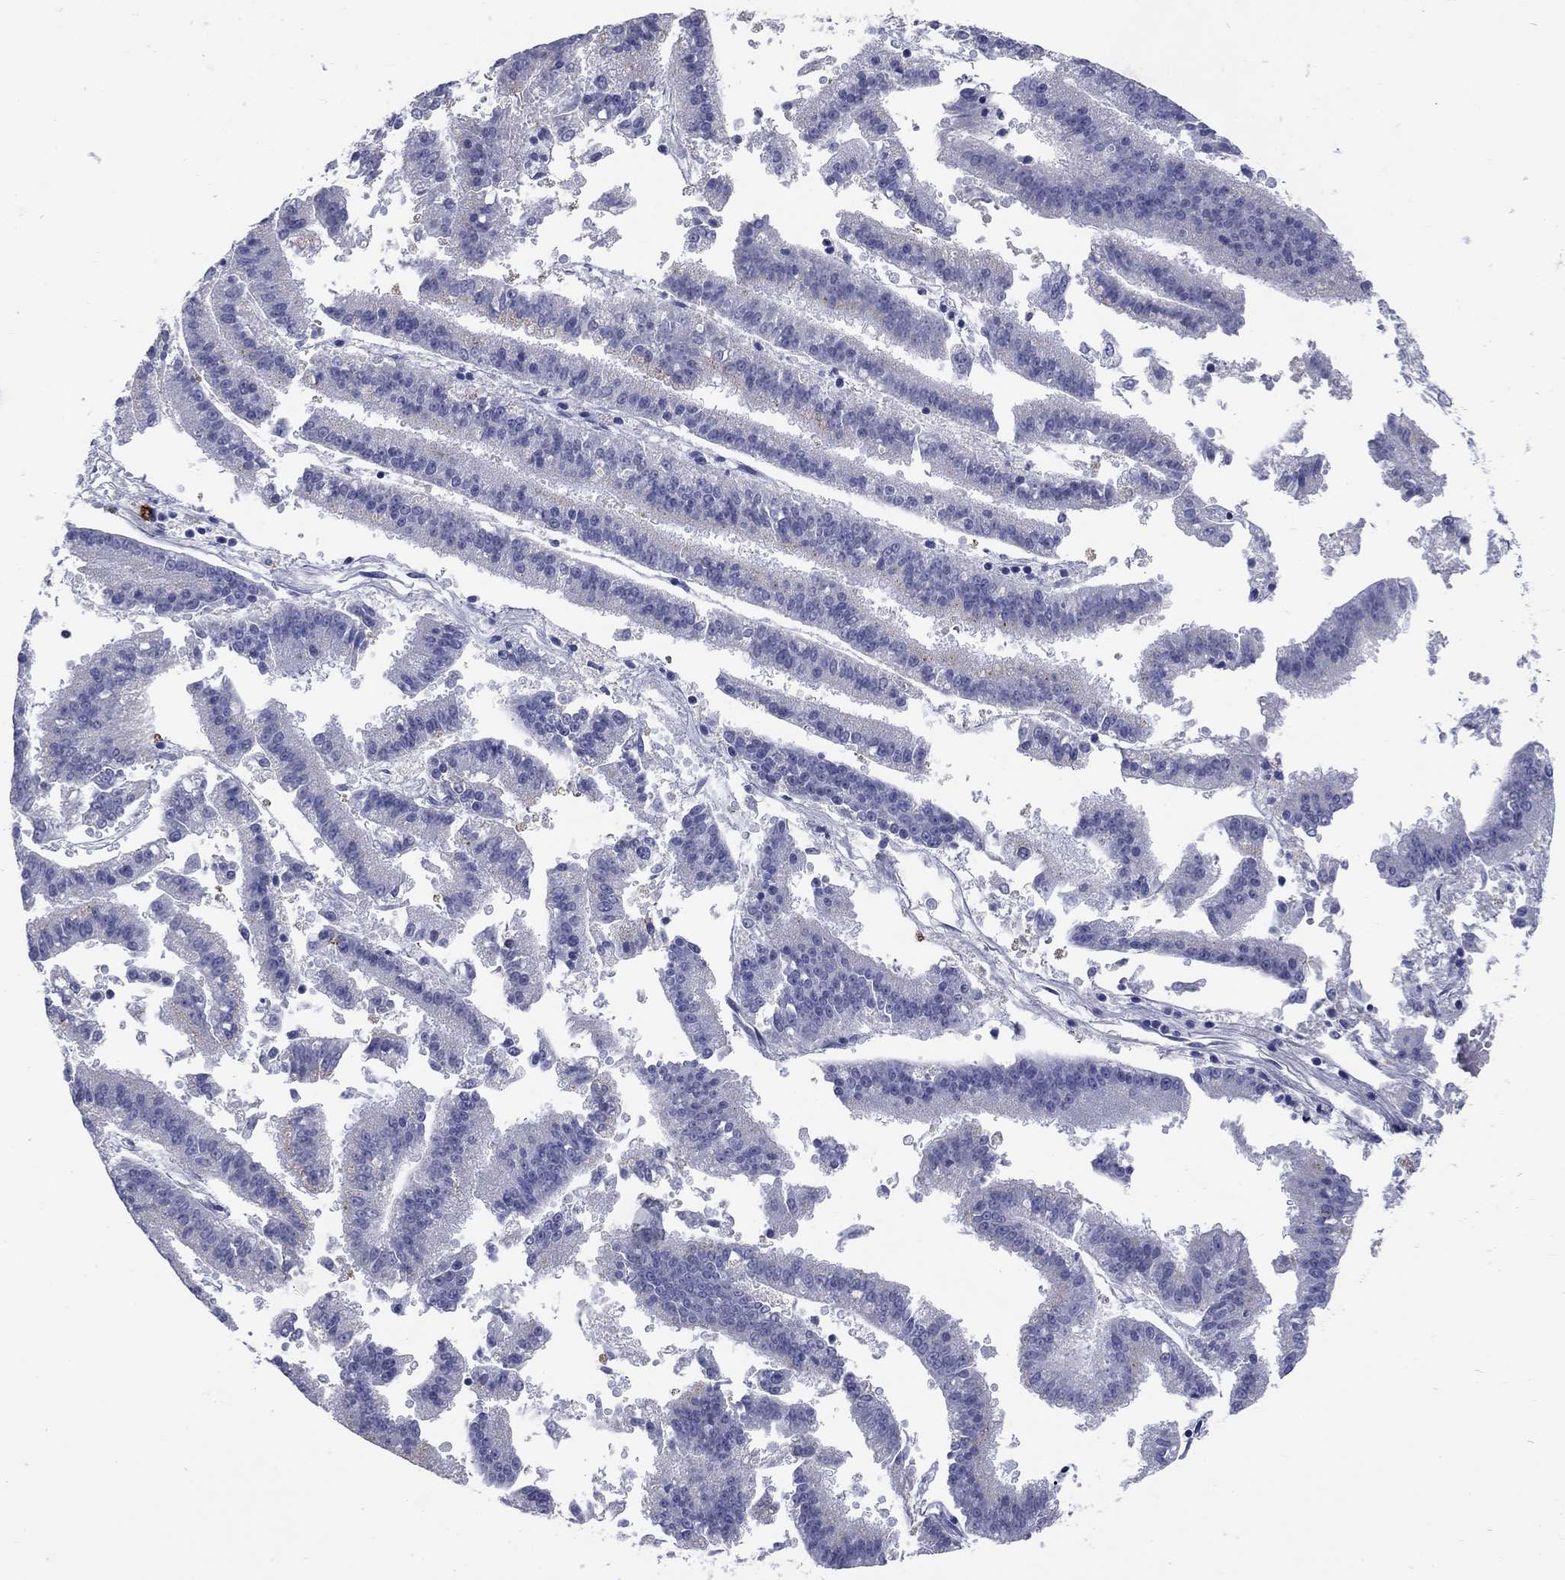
{"staining": {"intensity": "negative", "quantity": "none", "location": "none"}, "tissue": "endometrial cancer", "cell_type": "Tumor cells", "image_type": "cancer", "snomed": [{"axis": "morphology", "description": "Adenocarcinoma, NOS"}, {"axis": "topography", "description": "Endometrium"}], "caption": "There is no significant expression in tumor cells of endometrial cancer.", "gene": "ECEL1", "patient": {"sex": "female", "age": 66}}